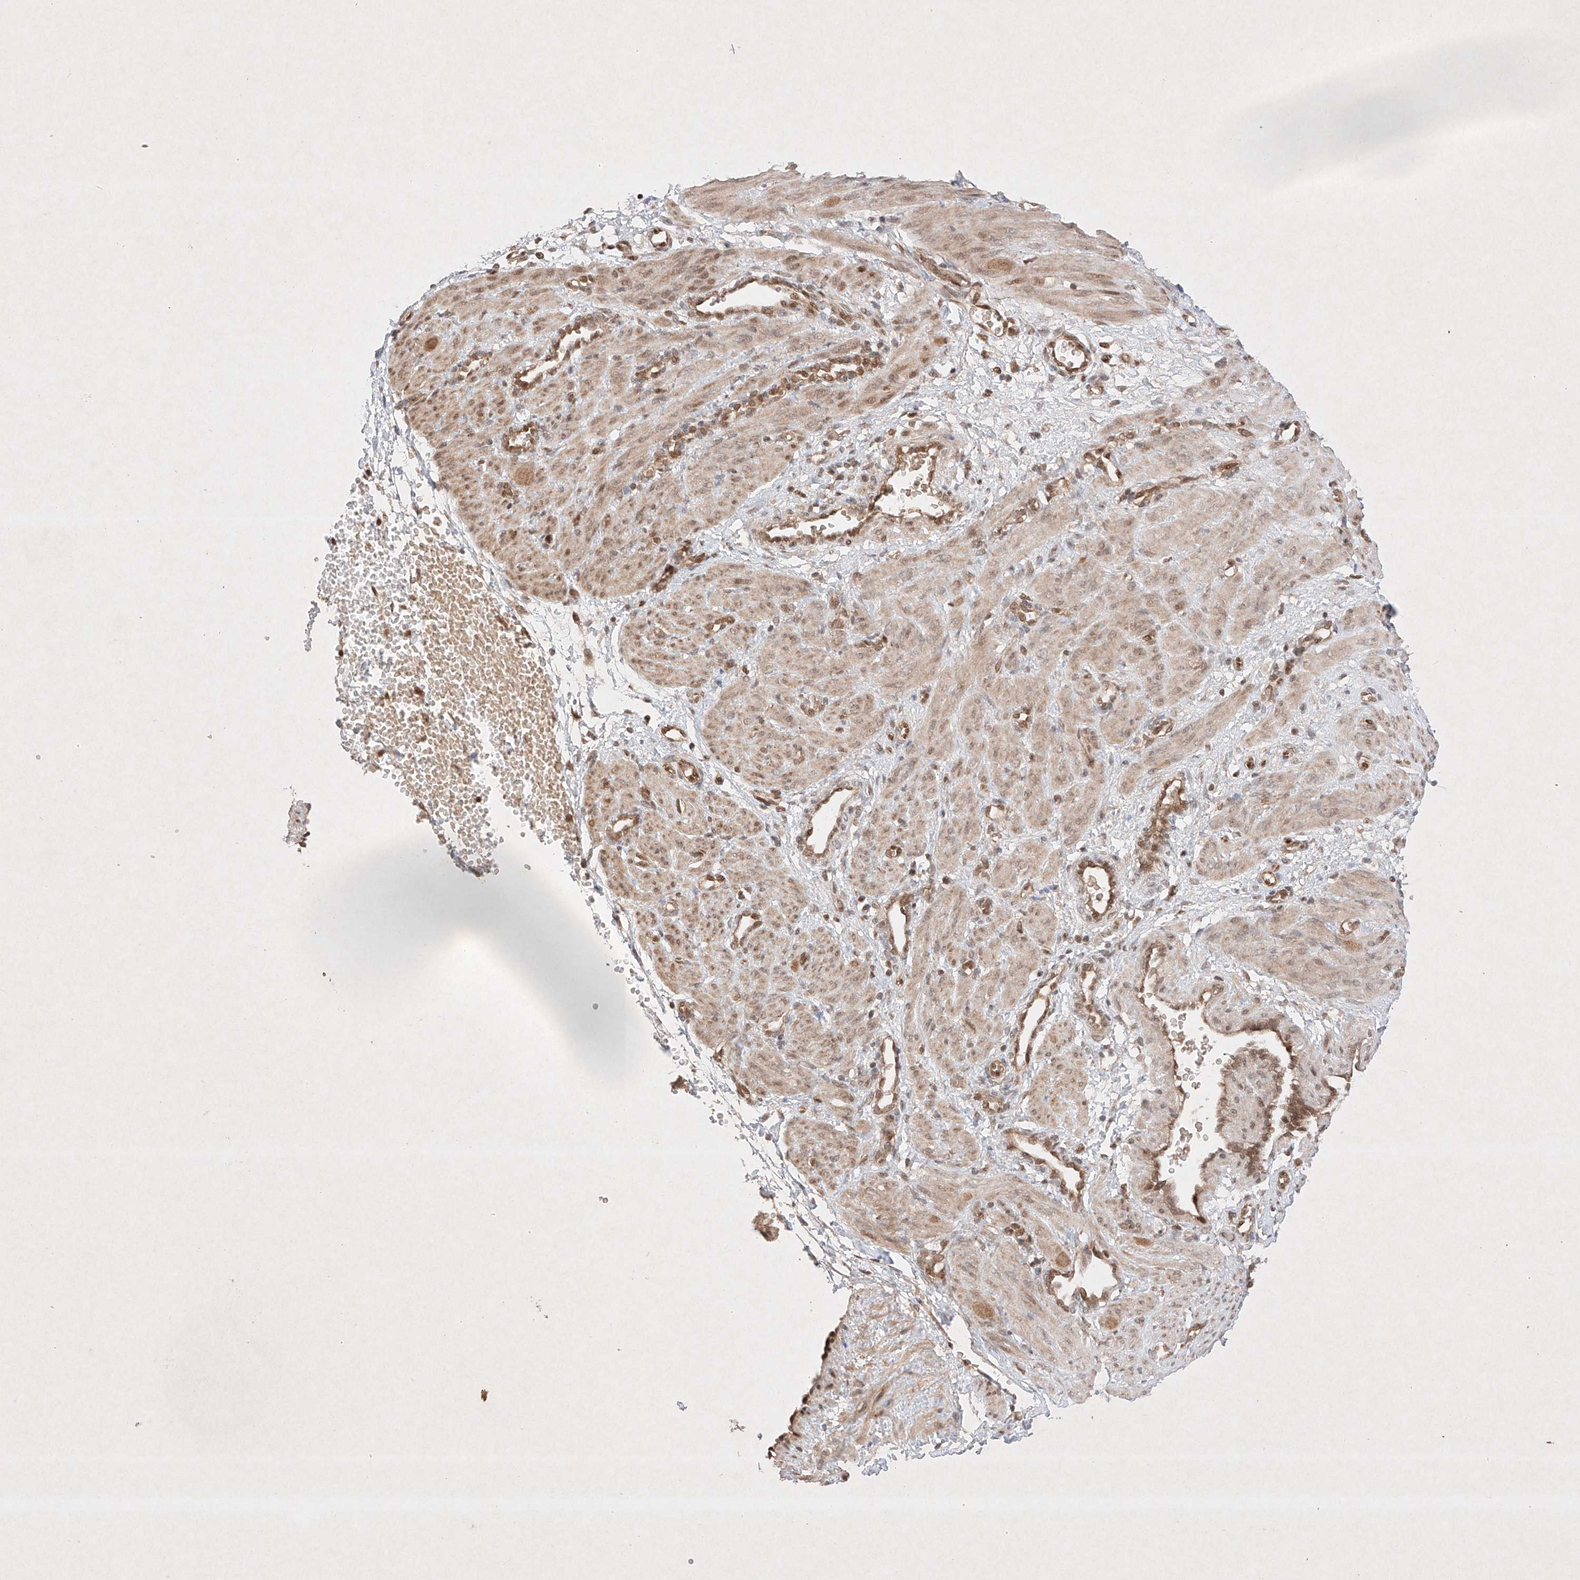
{"staining": {"intensity": "weak", "quantity": ">75%", "location": "cytoplasmic/membranous,nuclear"}, "tissue": "smooth muscle", "cell_type": "Smooth muscle cells", "image_type": "normal", "snomed": [{"axis": "morphology", "description": "Normal tissue, NOS"}, {"axis": "topography", "description": "Endometrium"}], "caption": "Immunohistochemical staining of normal human smooth muscle displays low levels of weak cytoplasmic/membranous,nuclear expression in approximately >75% of smooth muscle cells. (DAB (3,3'-diaminobenzidine) IHC, brown staining for protein, blue staining for nuclei).", "gene": "RNF31", "patient": {"sex": "female", "age": 33}}